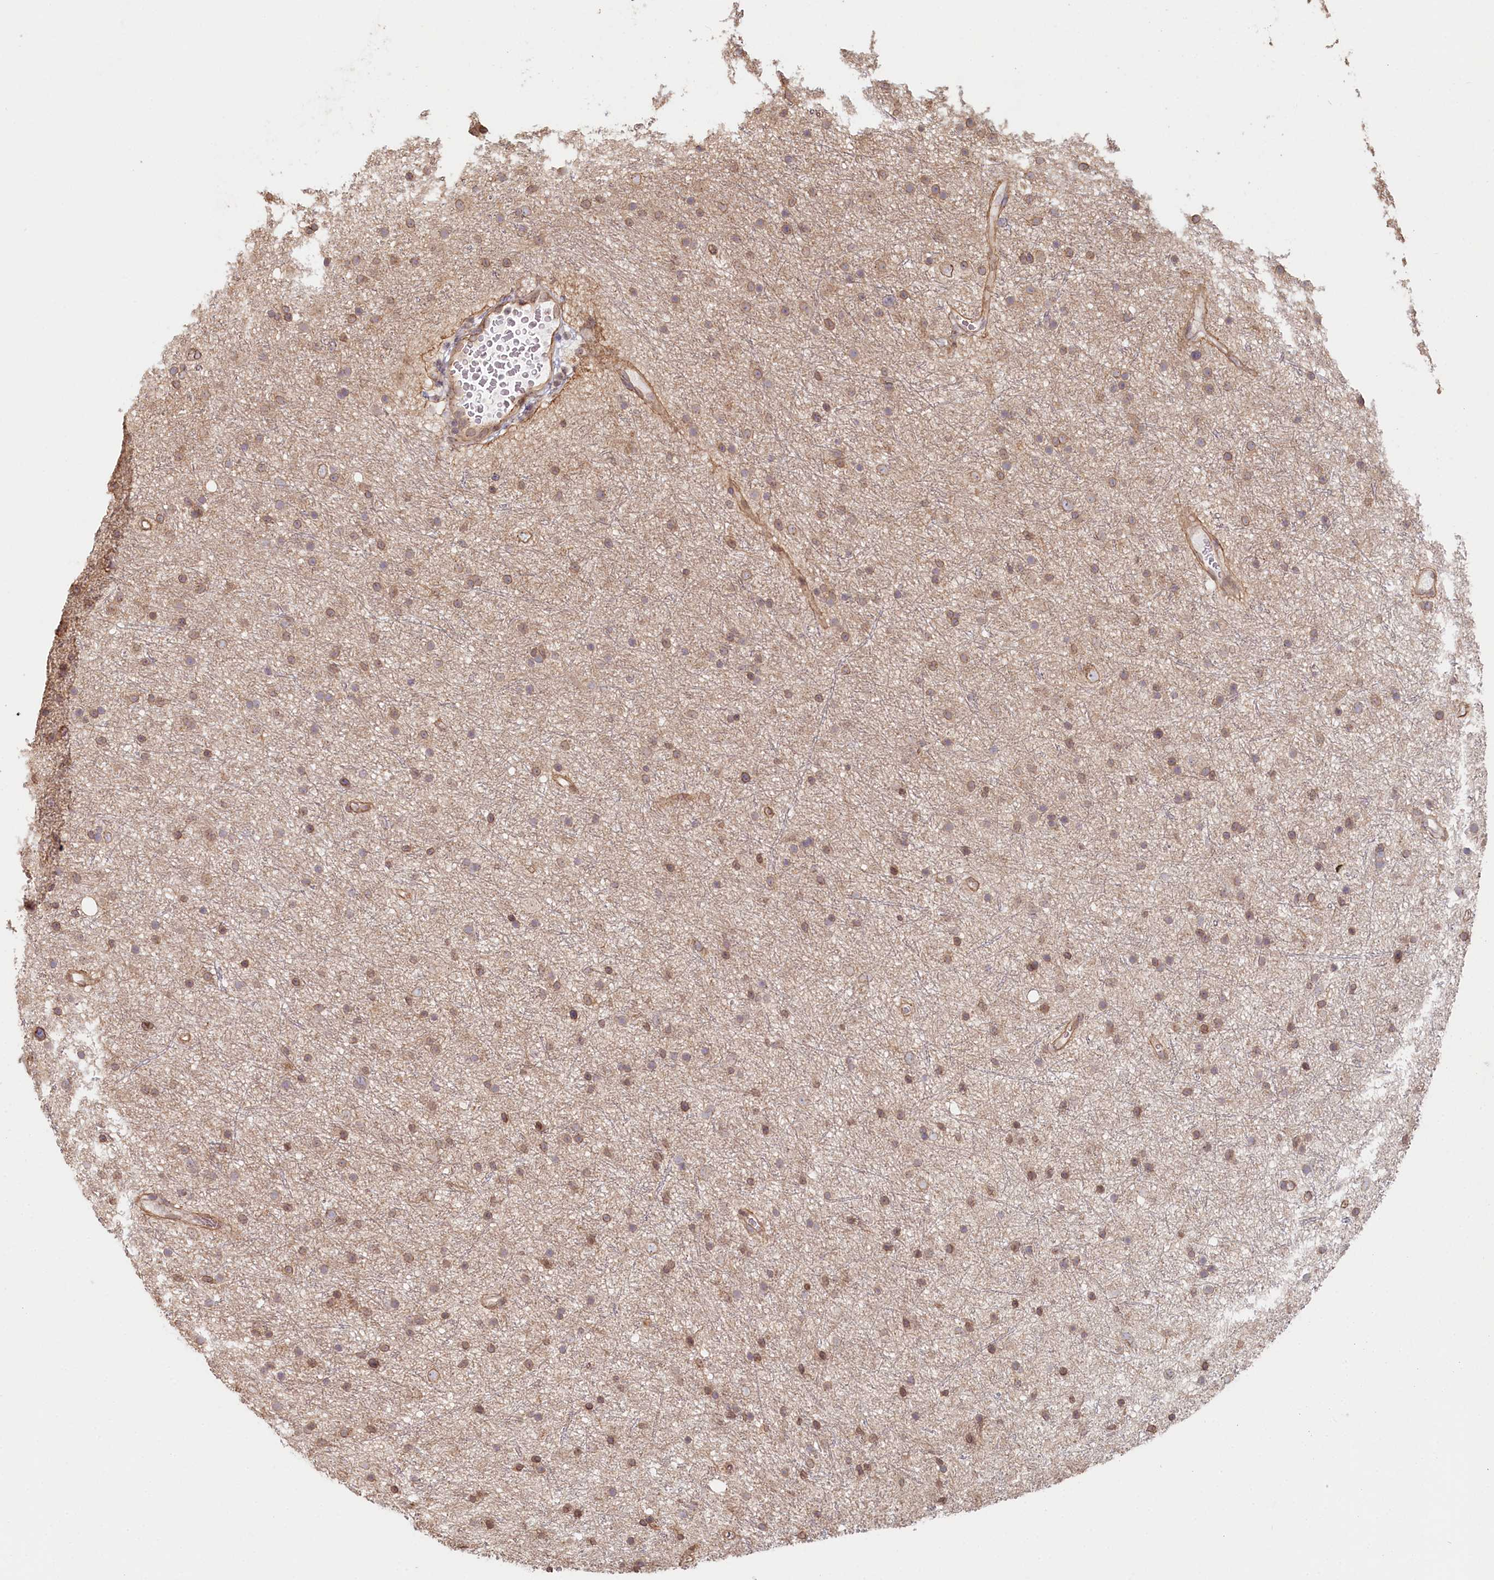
{"staining": {"intensity": "moderate", "quantity": "25%-75%", "location": "cytoplasmic/membranous,nuclear"}, "tissue": "glioma", "cell_type": "Tumor cells", "image_type": "cancer", "snomed": [{"axis": "morphology", "description": "Glioma, malignant, Low grade"}, {"axis": "topography", "description": "Cerebral cortex"}], "caption": "DAB (3,3'-diaminobenzidine) immunohistochemical staining of glioma reveals moderate cytoplasmic/membranous and nuclear protein staining in about 25%-75% of tumor cells.", "gene": "TCHP", "patient": {"sex": "female", "age": 39}}